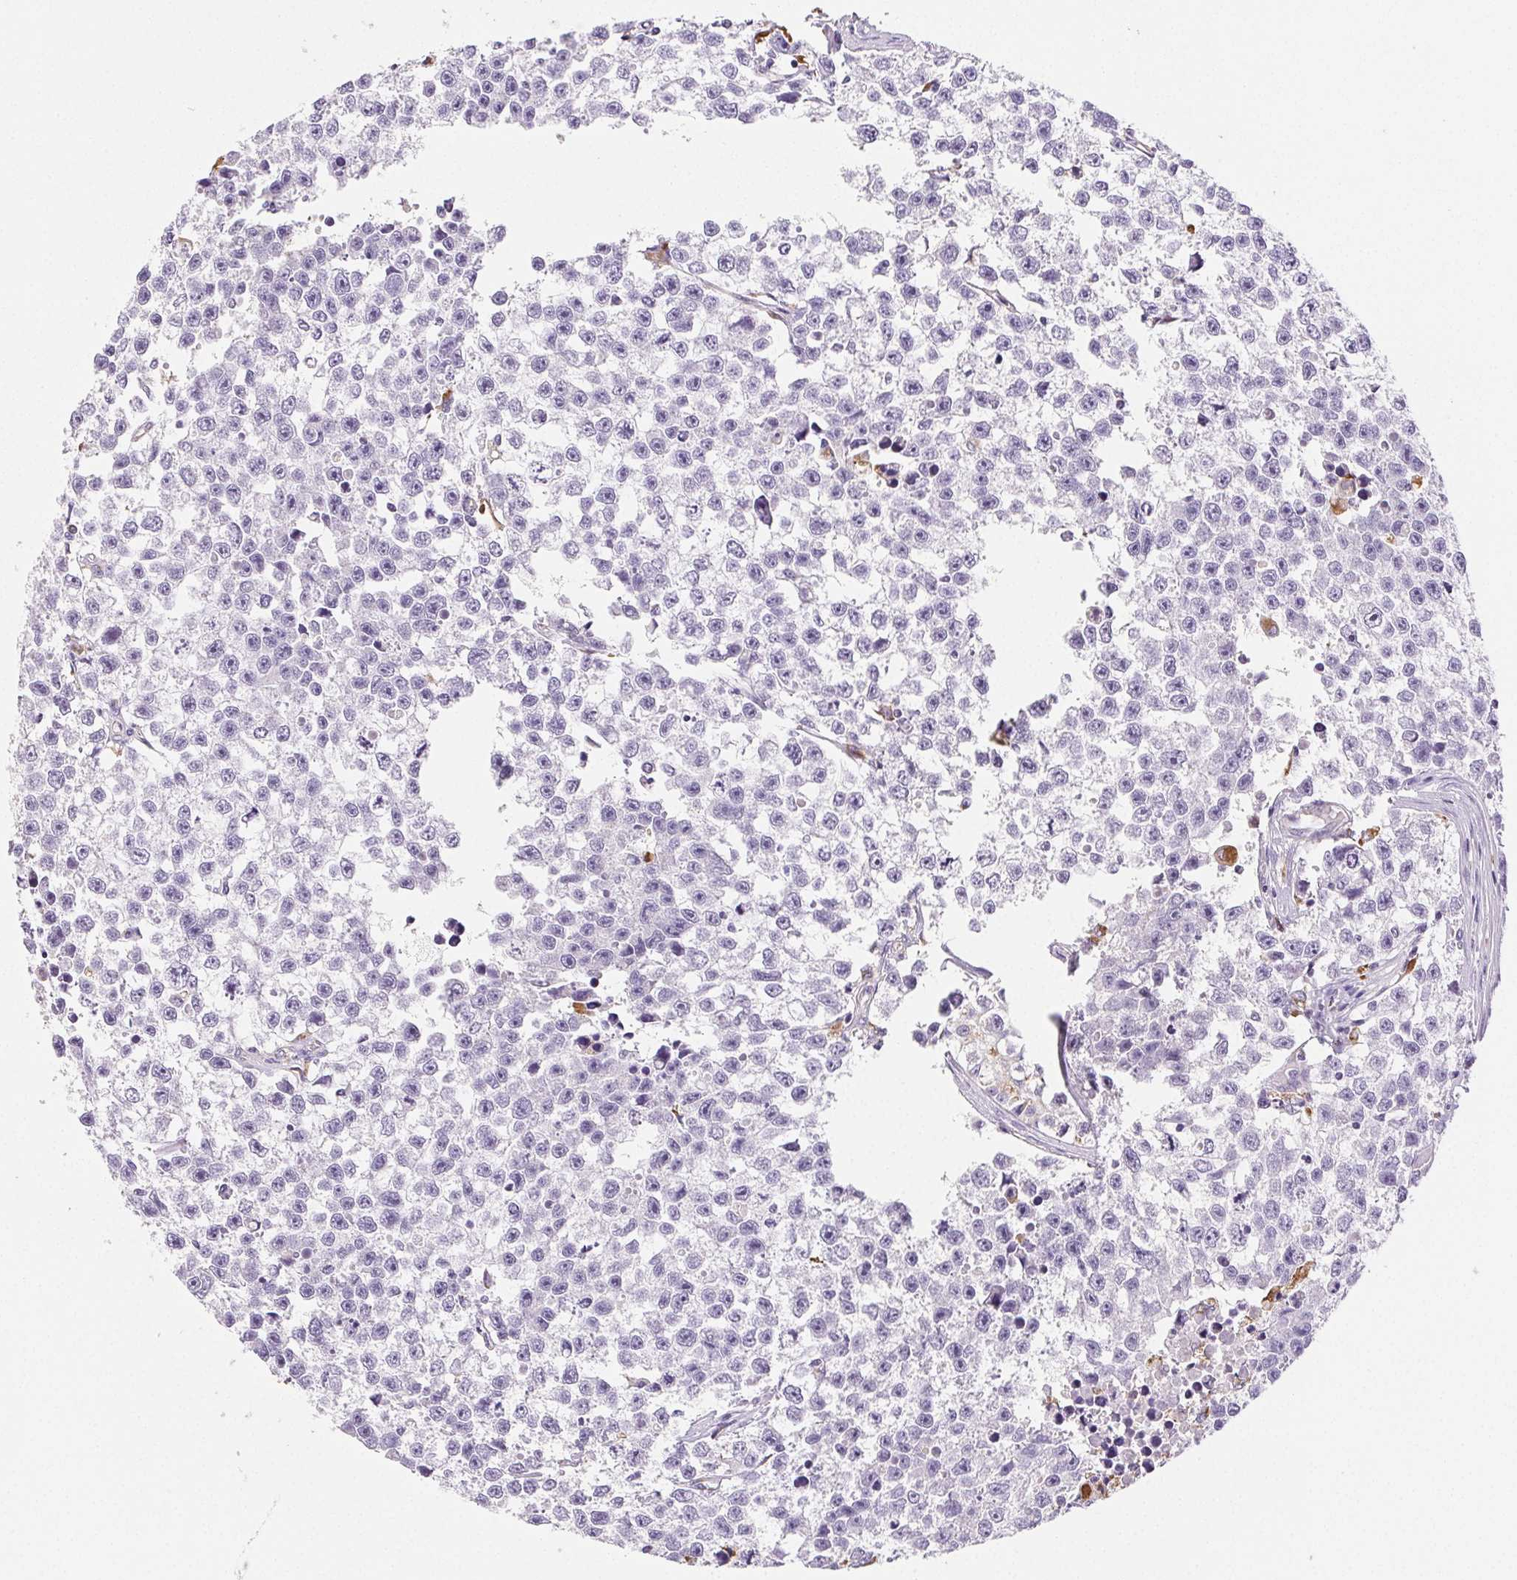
{"staining": {"intensity": "negative", "quantity": "none", "location": "none"}, "tissue": "testis cancer", "cell_type": "Tumor cells", "image_type": "cancer", "snomed": [{"axis": "morphology", "description": "Seminoma, NOS"}, {"axis": "topography", "description": "Testis"}], "caption": "High magnification brightfield microscopy of testis cancer (seminoma) stained with DAB (3,3'-diaminobenzidine) (brown) and counterstained with hematoxylin (blue): tumor cells show no significant expression.", "gene": "LIPA", "patient": {"sex": "male", "age": 26}}